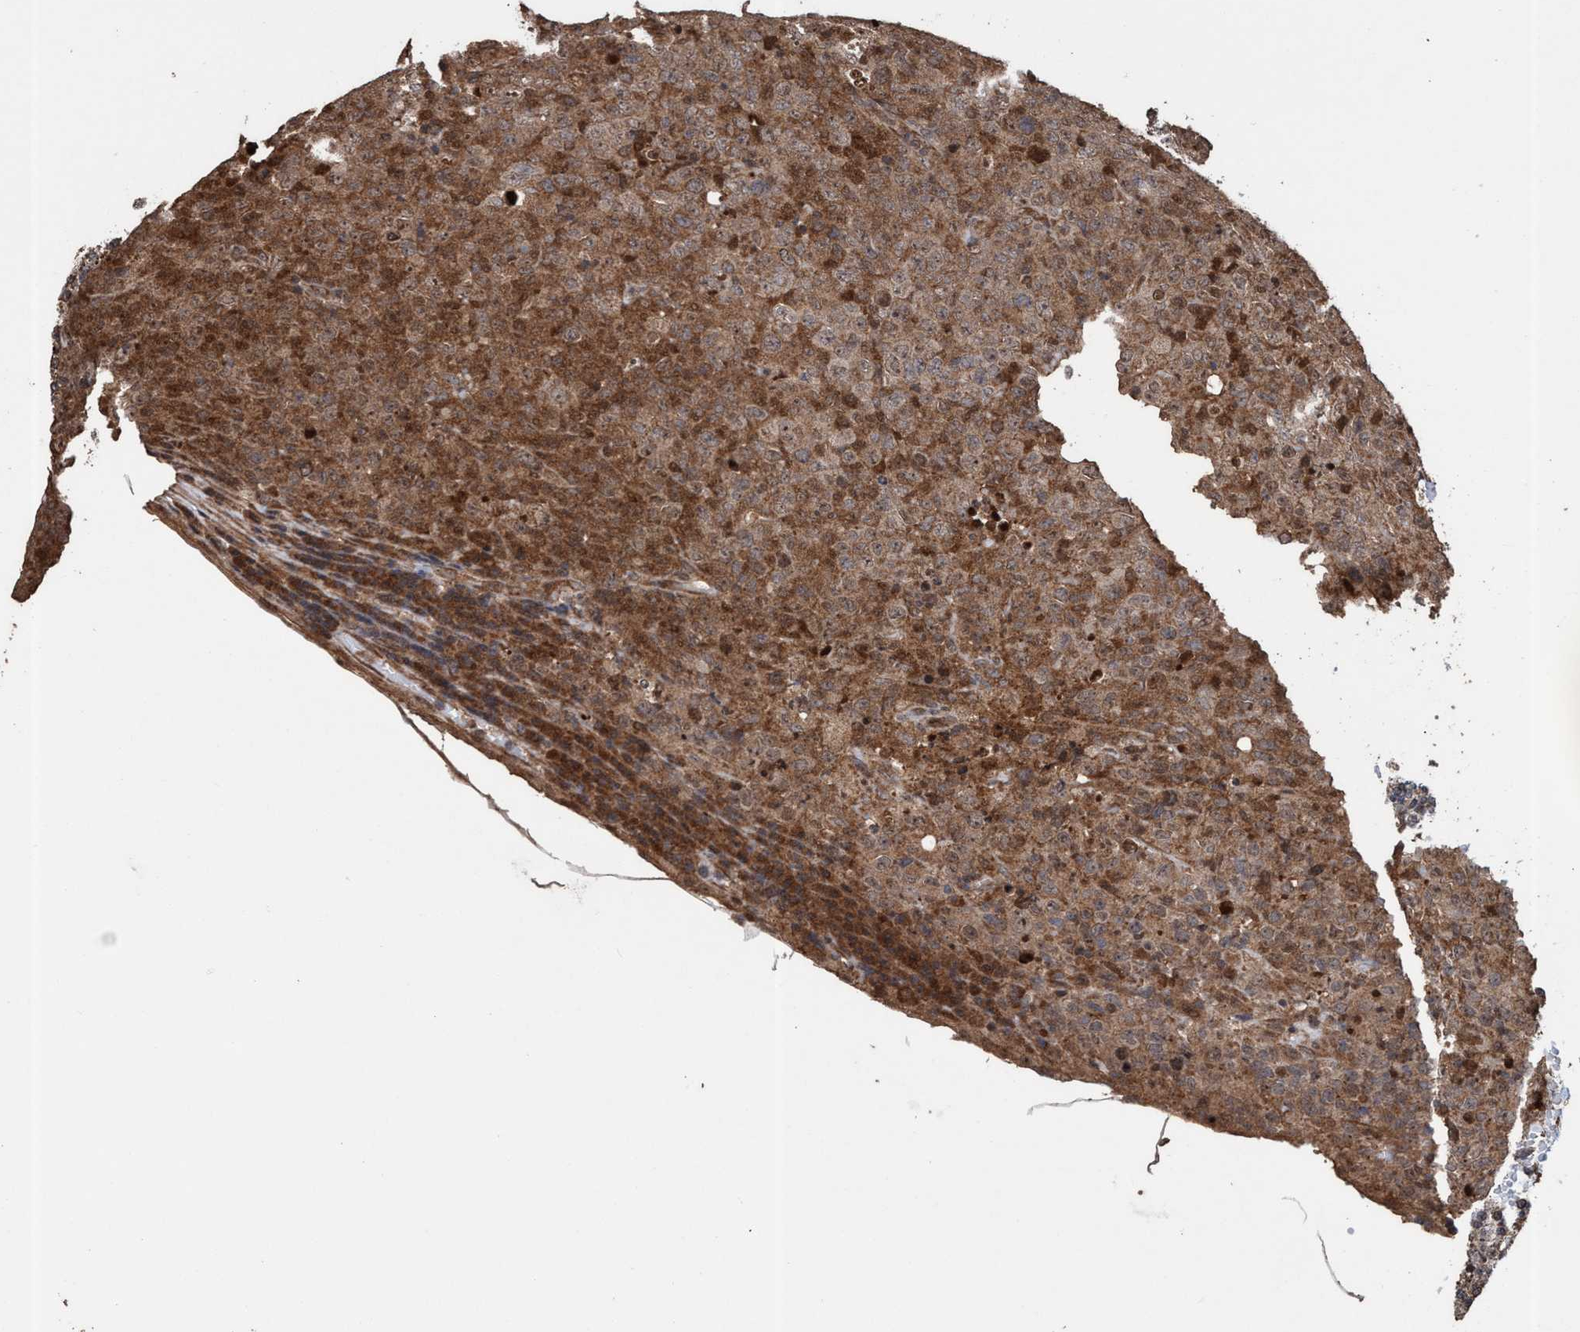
{"staining": {"intensity": "weak", "quantity": ">75%", "location": "cytoplasmic/membranous,nuclear"}, "tissue": "lymphoma", "cell_type": "Tumor cells", "image_type": "cancer", "snomed": [{"axis": "morphology", "description": "Malignant lymphoma, non-Hodgkin's type, High grade"}, {"axis": "topography", "description": "Tonsil"}], "caption": "High-grade malignant lymphoma, non-Hodgkin's type stained with a brown dye shows weak cytoplasmic/membranous and nuclear positive expression in about >75% of tumor cells.", "gene": "TRPC7", "patient": {"sex": "female", "age": 36}}